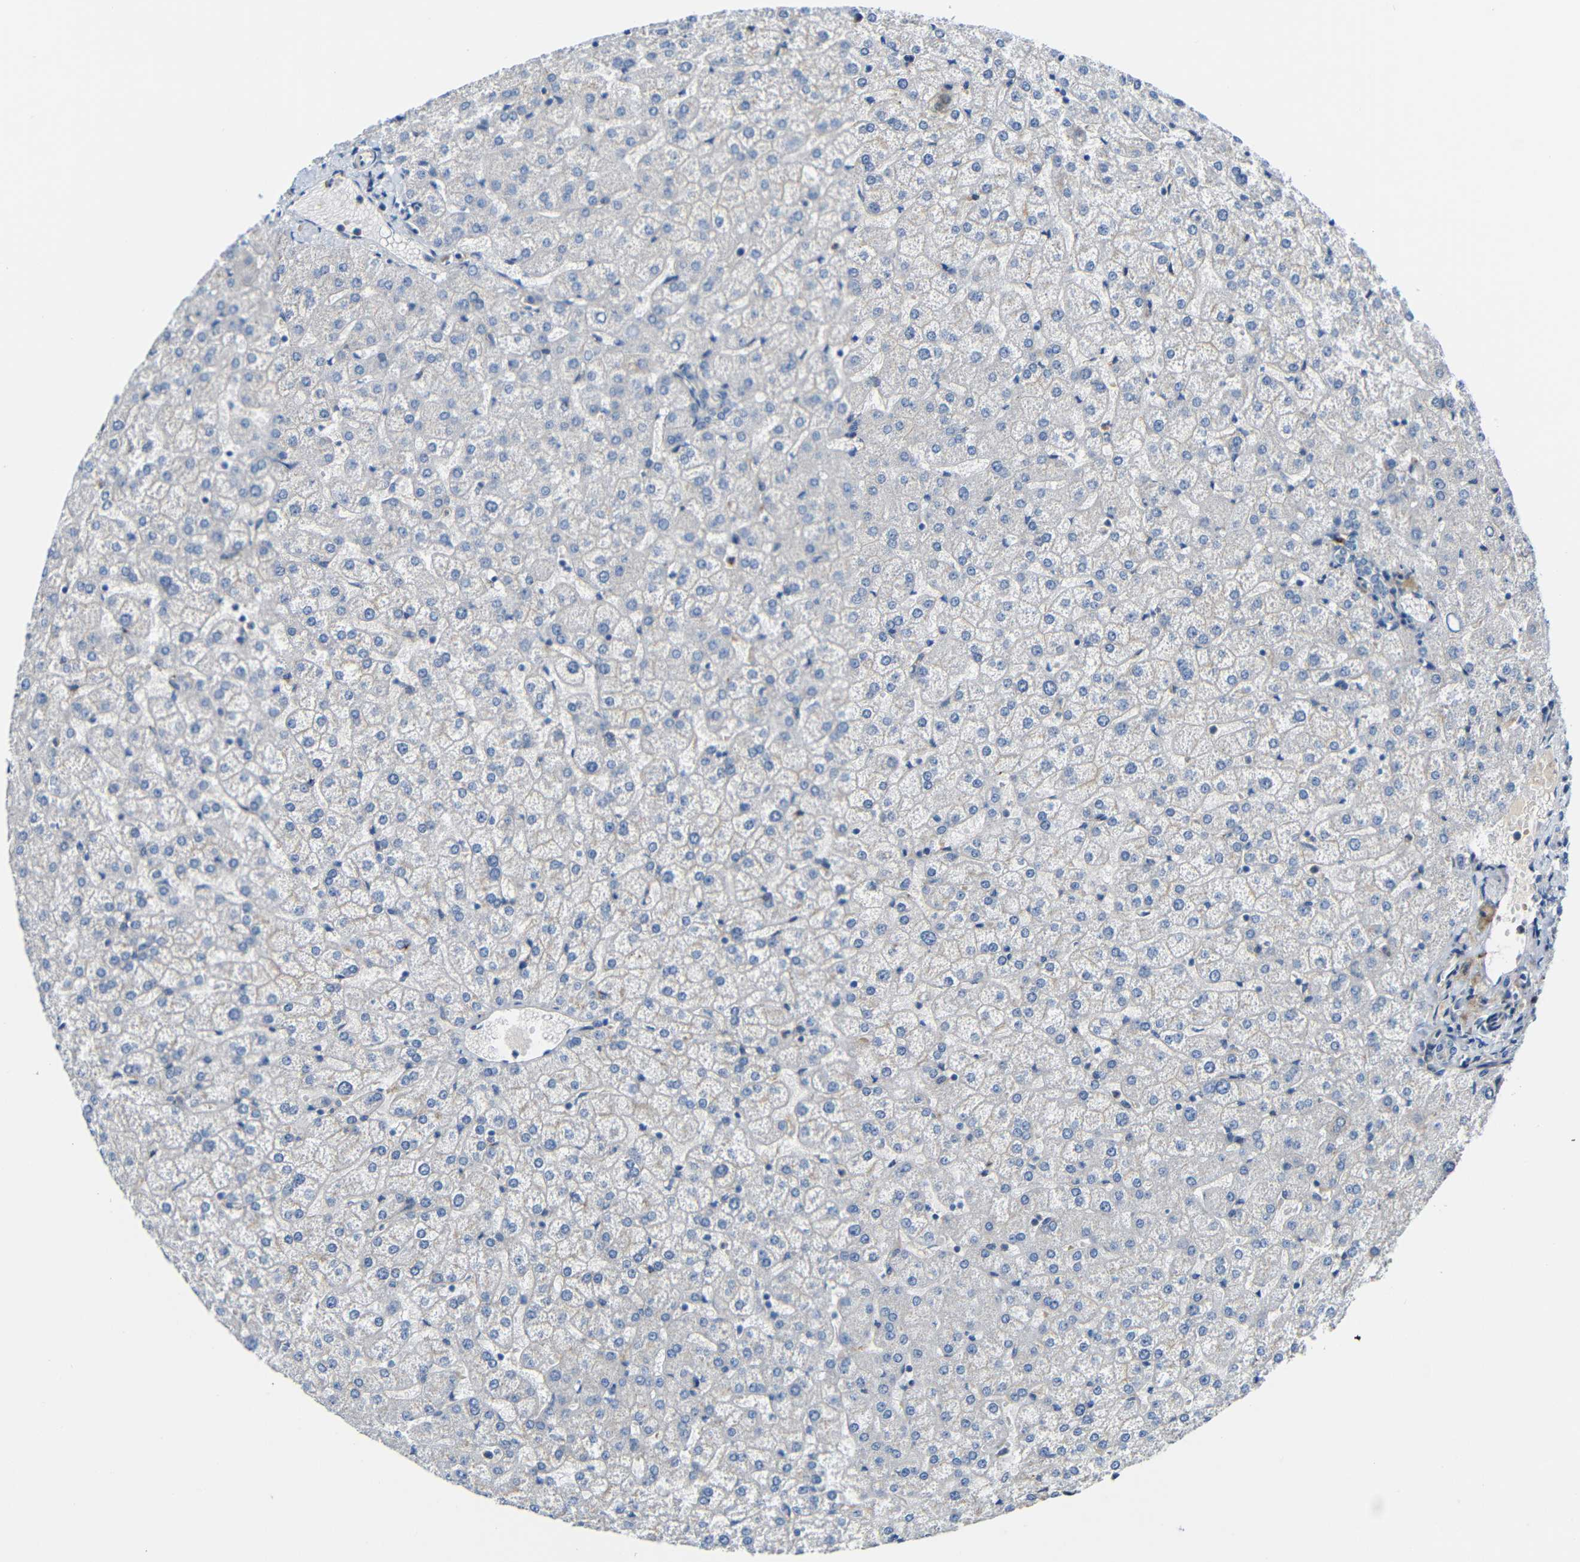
{"staining": {"intensity": "negative", "quantity": "none", "location": "none"}, "tissue": "liver", "cell_type": "Cholangiocytes", "image_type": "normal", "snomed": [{"axis": "morphology", "description": "Normal tissue, NOS"}, {"axis": "topography", "description": "Liver"}], "caption": "This photomicrograph is of unremarkable liver stained with immunohistochemistry to label a protein in brown with the nuclei are counter-stained blue. There is no expression in cholangiocytes.", "gene": "DCLK1", "patient": {"sex": "female", "age": 32}}